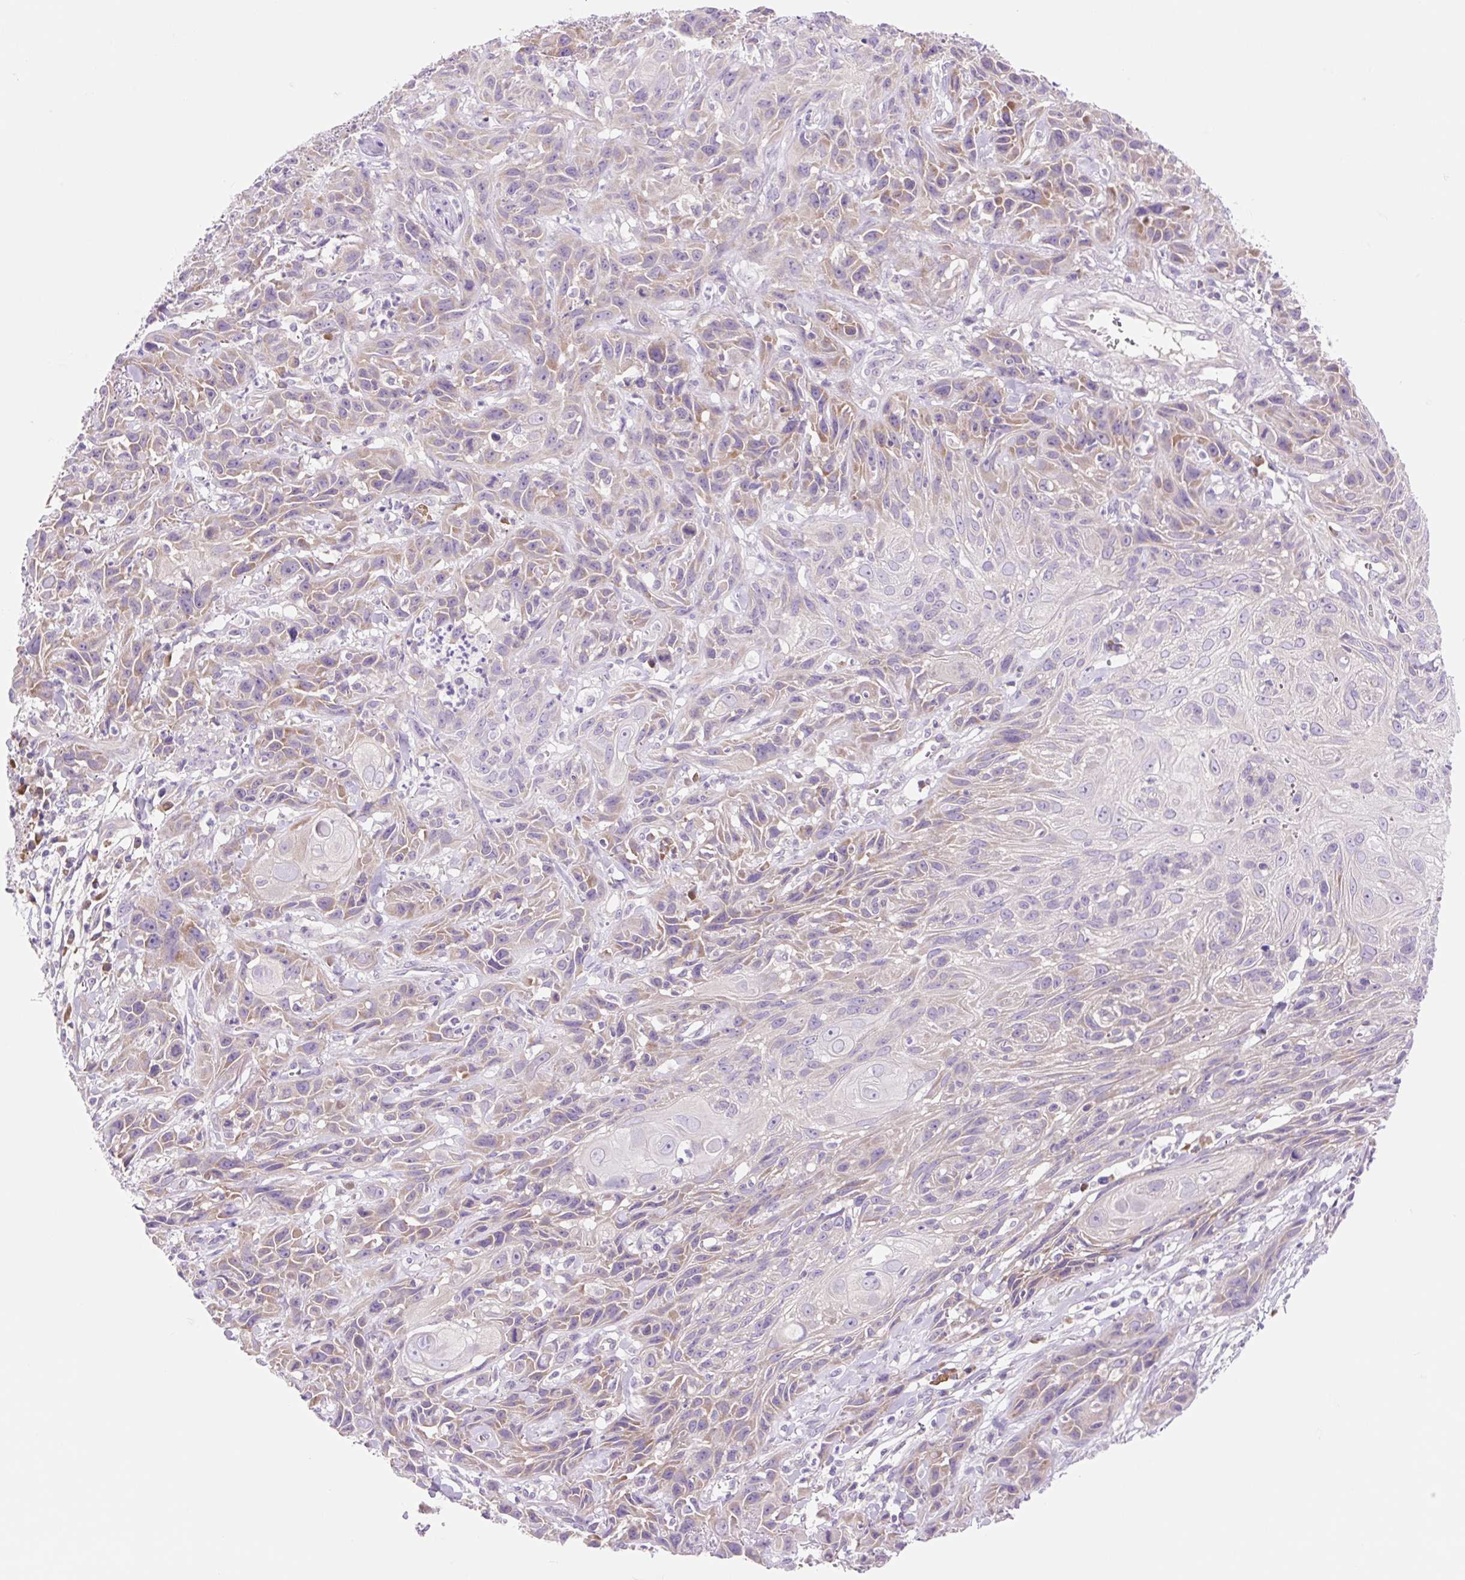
{"staining": {"intensity": "moderate", "quantity": "<25%", "location": "cytoplasmic/membranous"}, "tissue": "skin cancer", "cell_type": "Tumor cells", "image_type": "cancer", "snomed": [{"axis": "morphology", "description": "Squamous cell carcinoma, NOS"}, {"axis": "topography", "description": "Skin"}, {"axis": "topography", "description": "Vulva"}], "caption": "Protein staining of skin squamous cell carcinoma tissue reveals moderate cytoplasmic/membranous staining in approximately <25% of tumor cells.", "gene": "CELF6", "patient": {"sex": "female", "age": 83}}